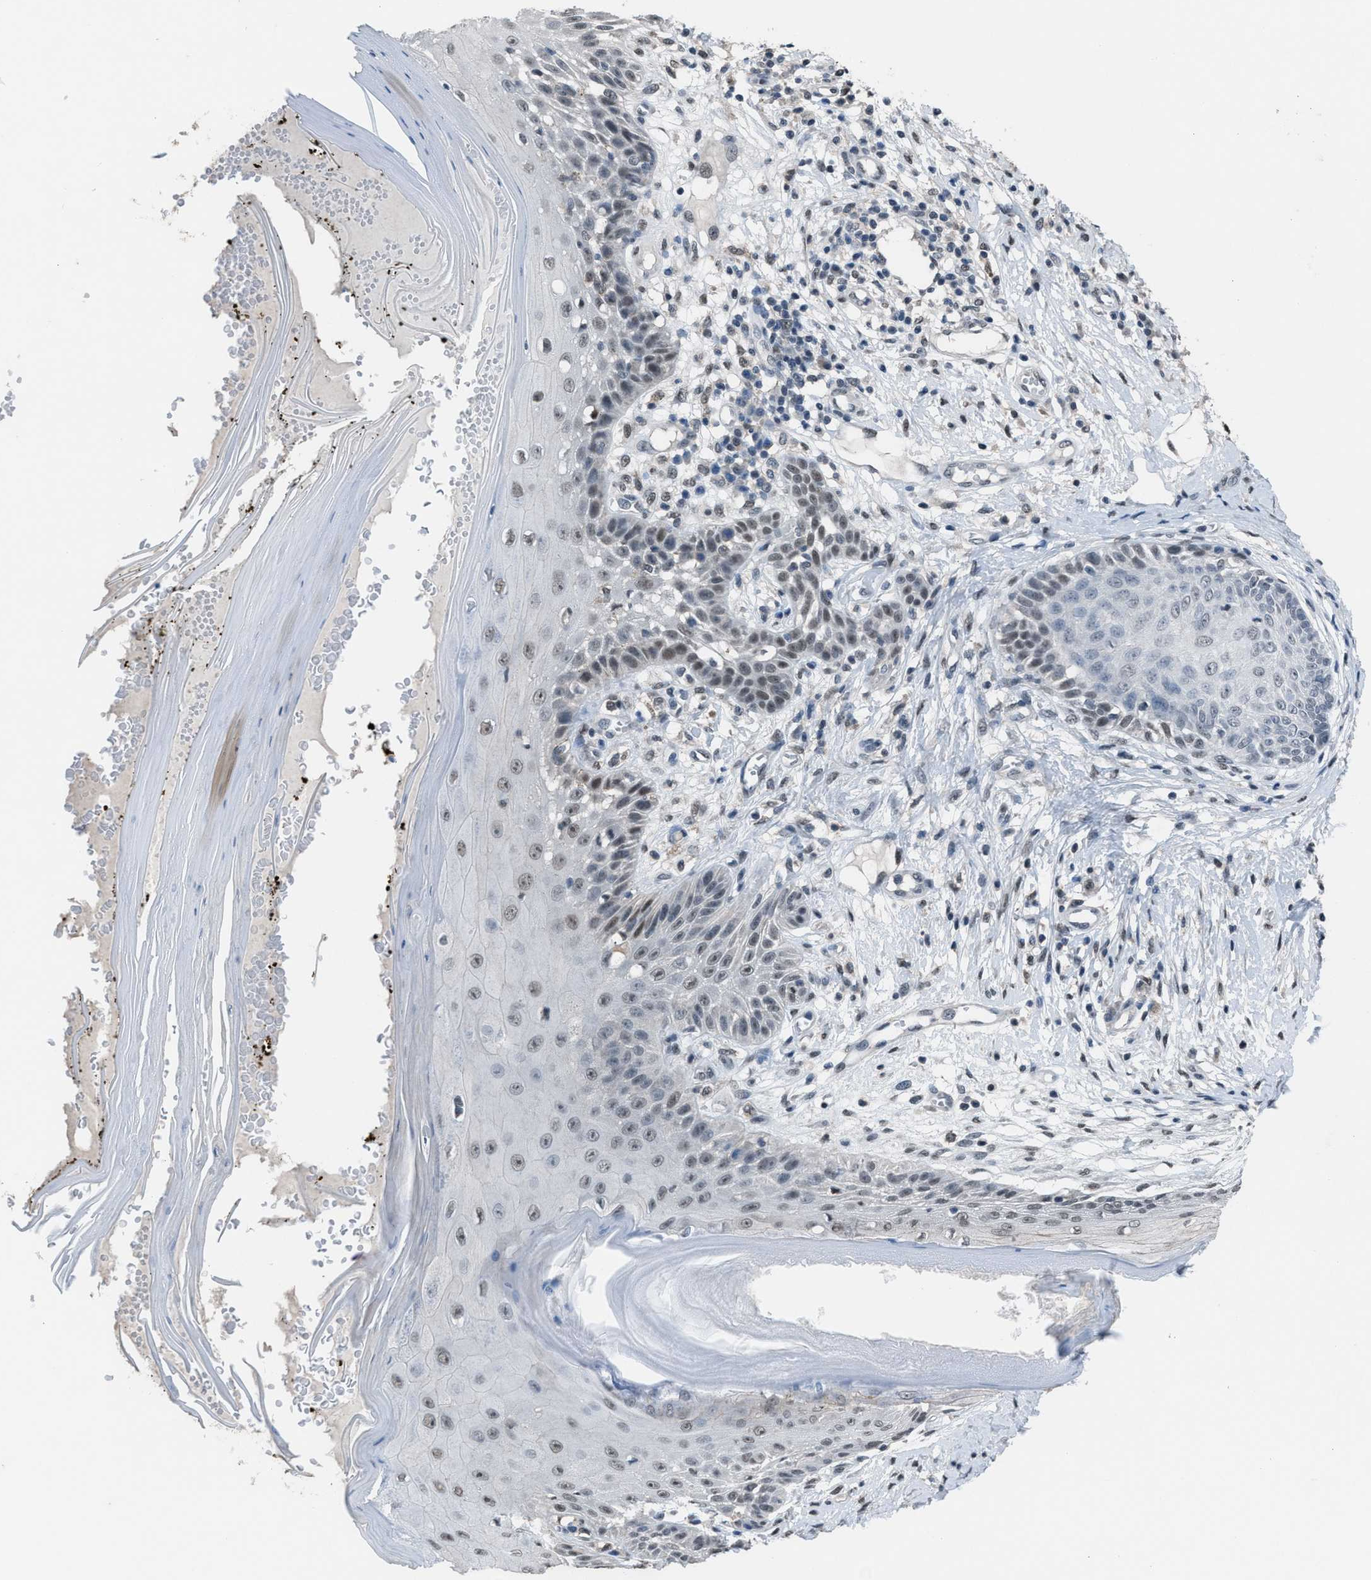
{"staining": {"intensity": "weak", "quantity": ">75%", "location": "nuclear"}, "tissue": "skin", "cell_type": "Fibroblasts", "image_type": "normal", "snomed": [{"axis": "morphology", "description": "Normal tissue, NOS"}, {"axis": "topography", "description": "Skin"}, {"axis": "topography", "description": "Peripheral nerve tissue"}], "caption": "Immunohistochemistry image of benign skin: skin stained using immunohistochemistry shows low levels of weak protein expression localized specifically in the nuclear of fibroblasts, appearing as a nuclear brown color.", "gene": "ZNF276", "patient": {"sex": "male", "age": 24}}